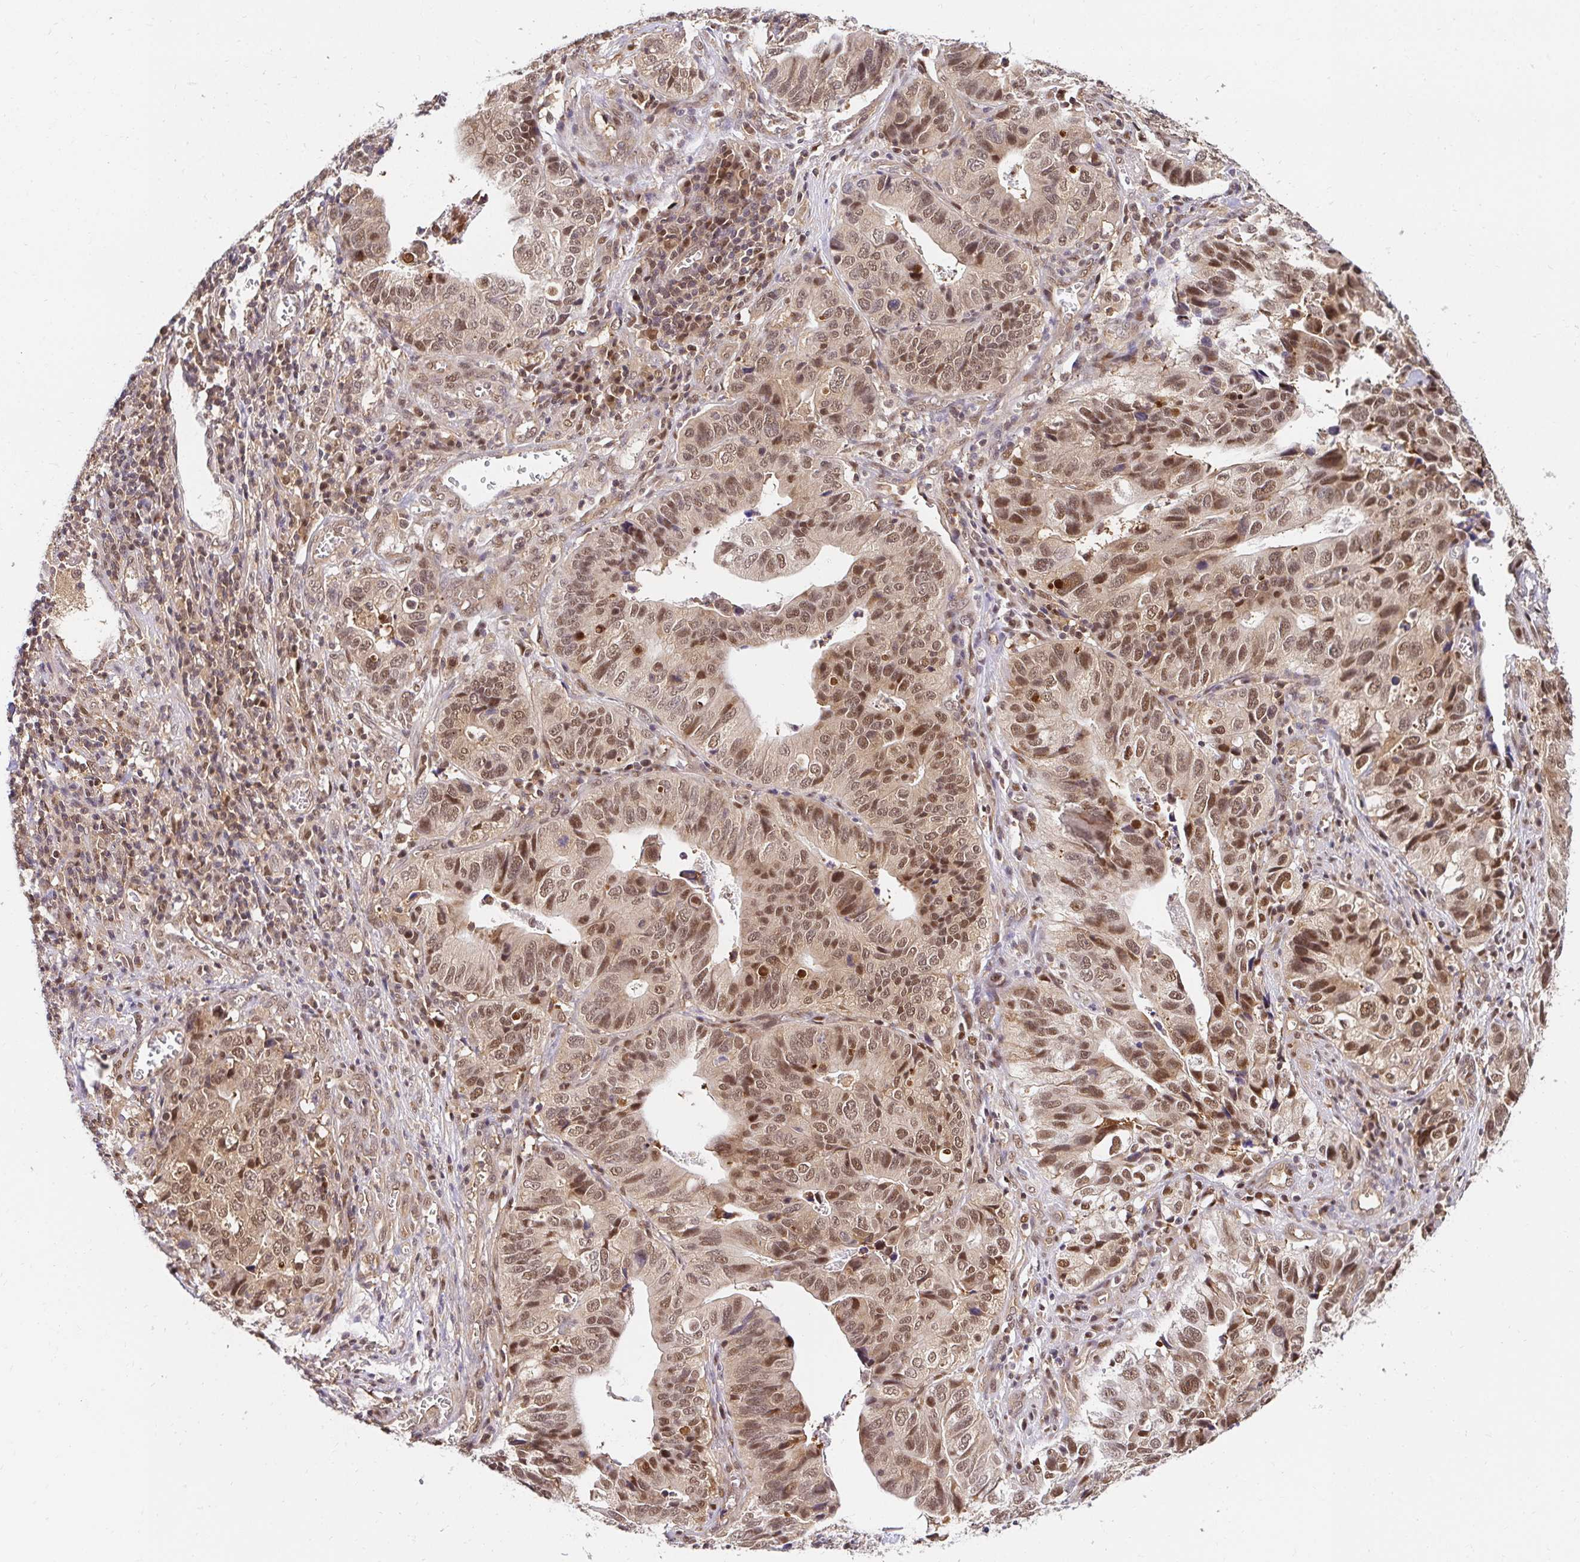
{"staining": {"intensity": "moderate", "quantity": ">75%", "location": "cytoplasmic/membranous,nuclear"}, "tissue": "stomach cancer", "cell_type": "Tumor cells", "image_type": "cancer", "snomed": [{"axis": "morphology", "description": "Adenocarcinoma, NOS"}, {"axis": "topography", "description": "Stomach, upper"}], "caption": "DAB immunohistochemical staining of human stomach cancer (adenocarcinoma) shows moderate cytoplasmic/membranous and nuclear protein positivity in about >75% of tumor cells. (IHC, brightfield microscopy, high magnification).", "gene": "PSMA4", "patient": {"sex": "female", "age": 67}}